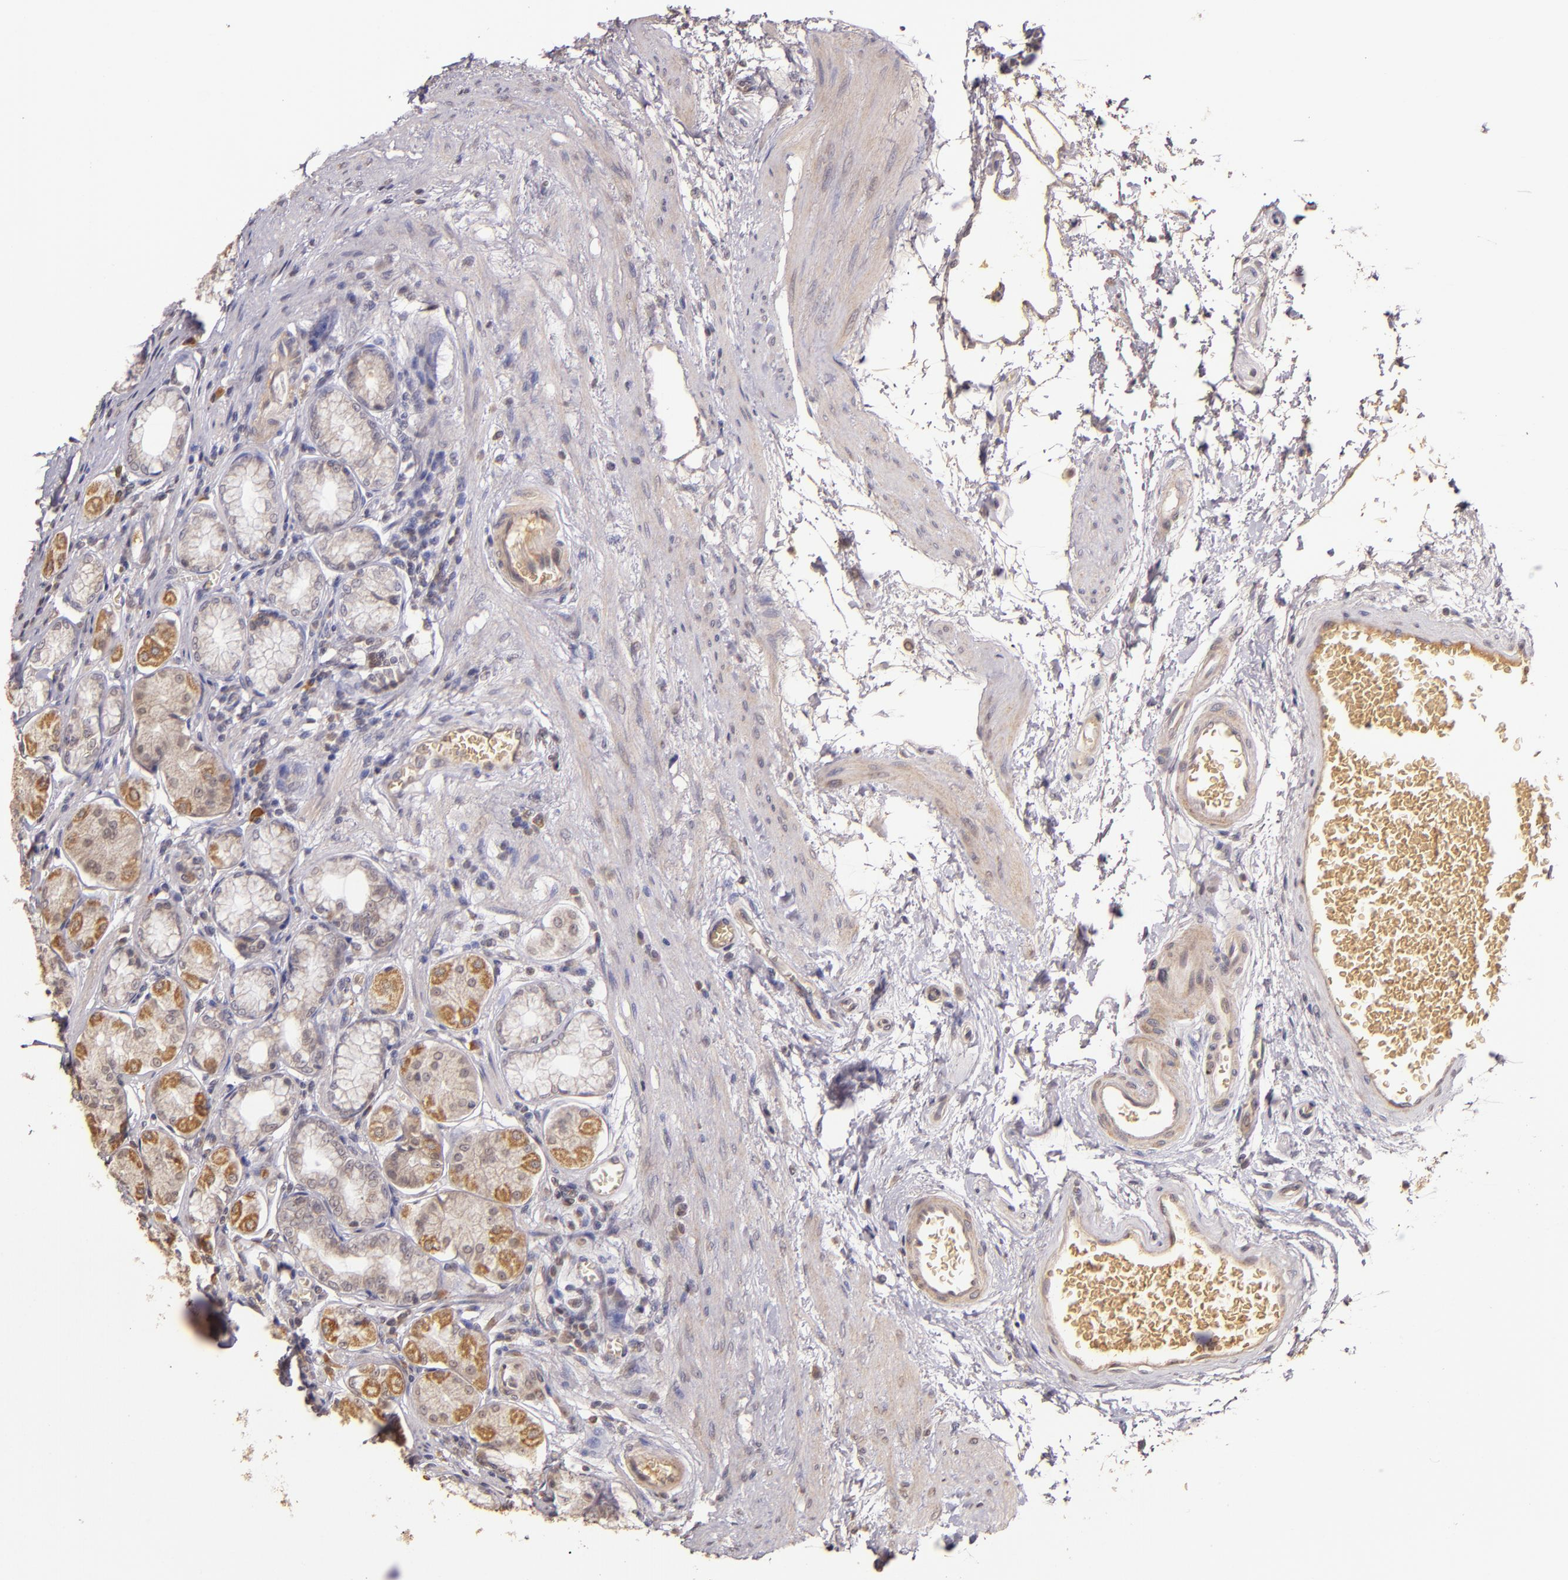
{"staining": {"intensity": "weak", "quantity": ">75%", "location": "nuclear"}, "tissue": "stomach", "cell_type": "Glandular cells", "image_type": "normal", "snomed": [{"axis": "morphology", "description": "Normal tissue, NOS"}, {"axis": "topography", "description": "Stomach"}, {"axis": "topography", "description": "Stomach, lower"}], "caption": "Brown immunohistochemical staining in normal human stomach reveals weak nuclear staining in about >75% of glandular cells.", "gene": "ABL1", "patient": {"sex": "male", "age": 76}}